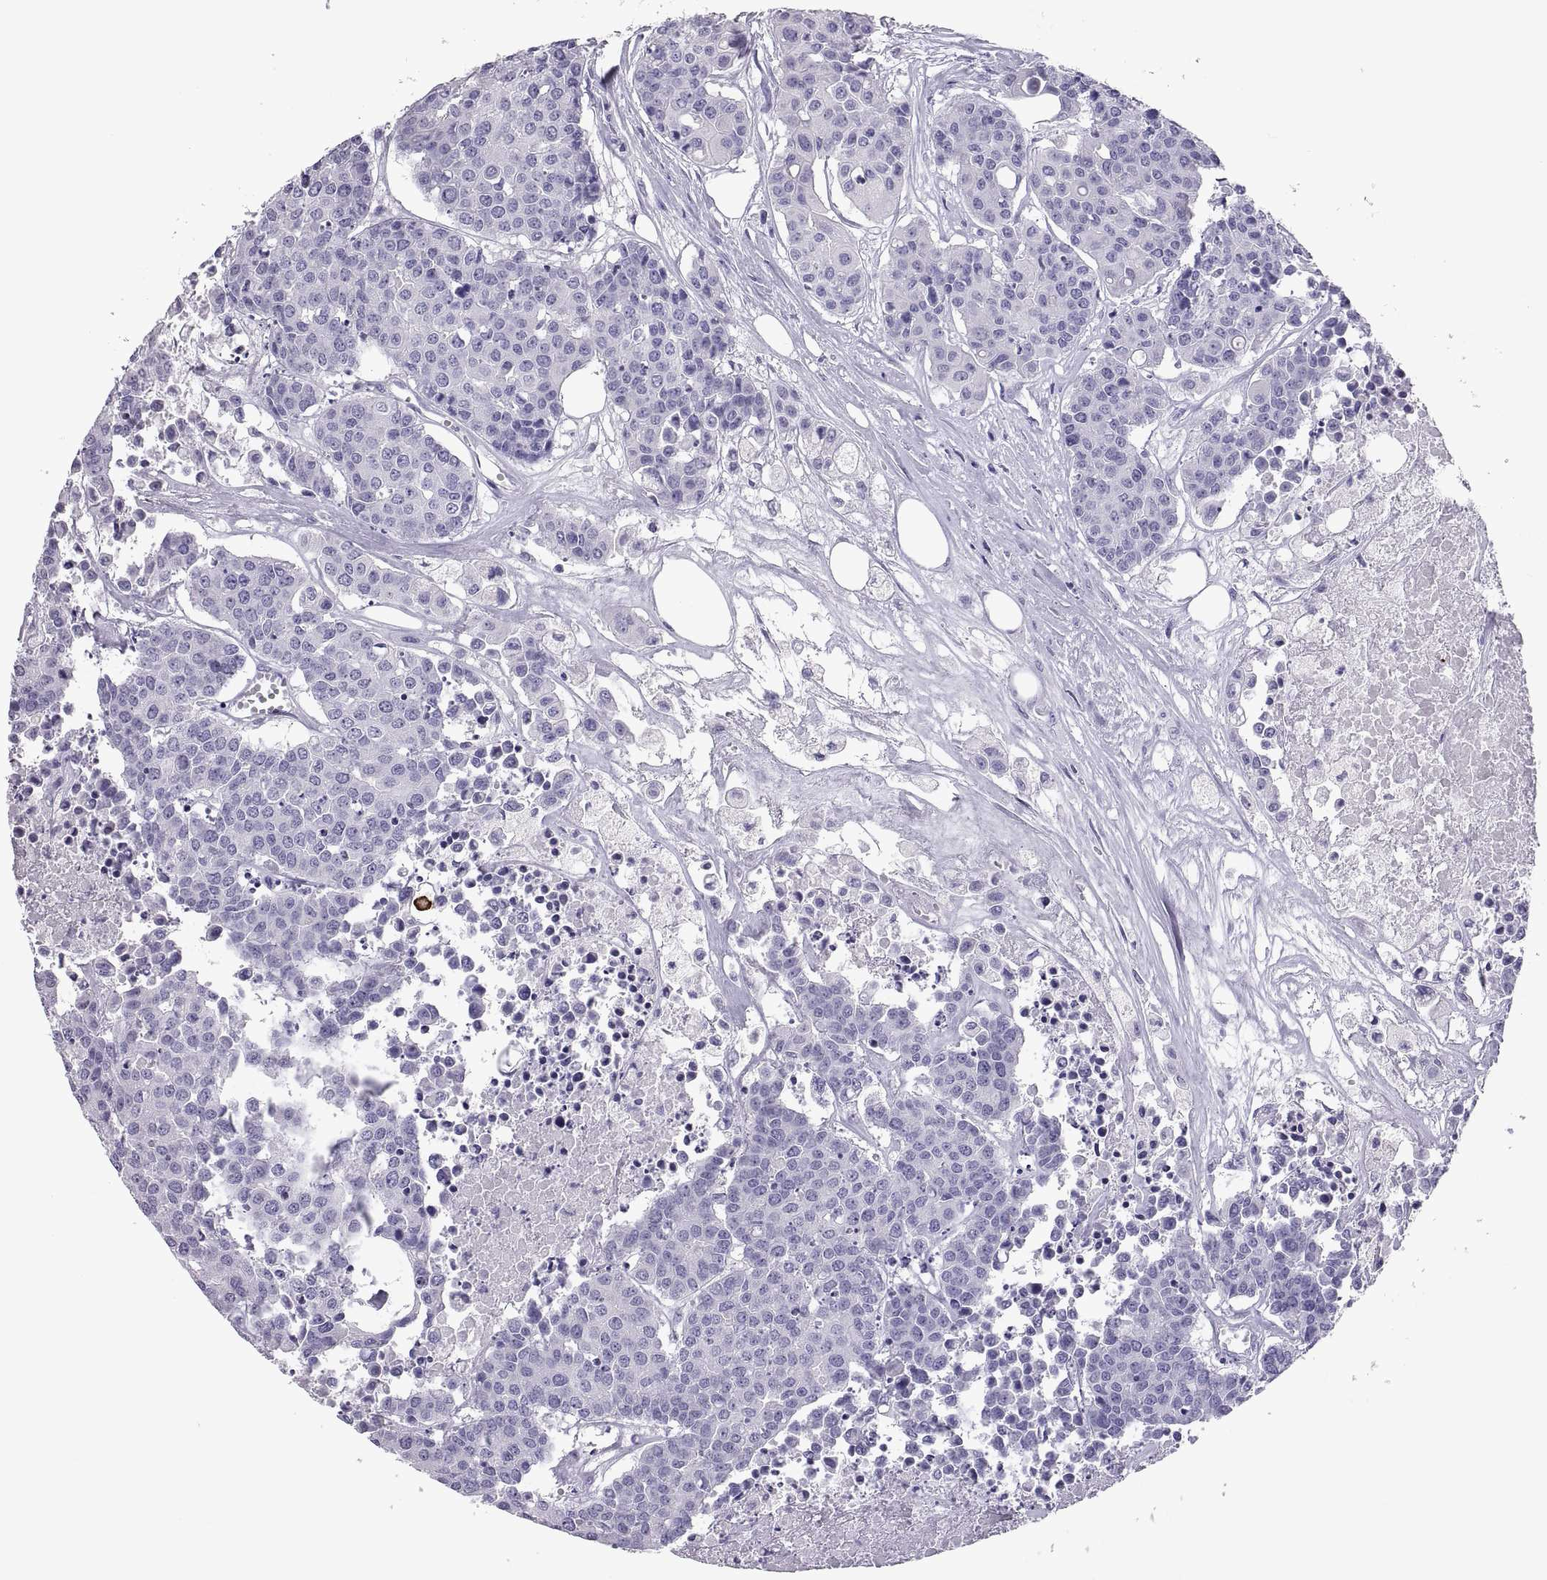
{"staining": {"intensity": "negative", "quantity": "none", "location": "none"}, "tissue": "carcinoid", "cell_type": "Tumor cells", "image_type": "cancer", "snomed": [{"axis": "morphology", "description": "Carcinoid, malignant, NOS"}, {"axis": "topography", "description": "Colon"}], "caption": "IHC micrograph of malignant carcinoid stained for a protein (brown), which demonstrates no positivity in tumor cells. (DAB (3,3'-diaminobenzidine) IHC, high magnification).", "gene": "RGS20", "patient": {"sex": "male", "age": 81}}